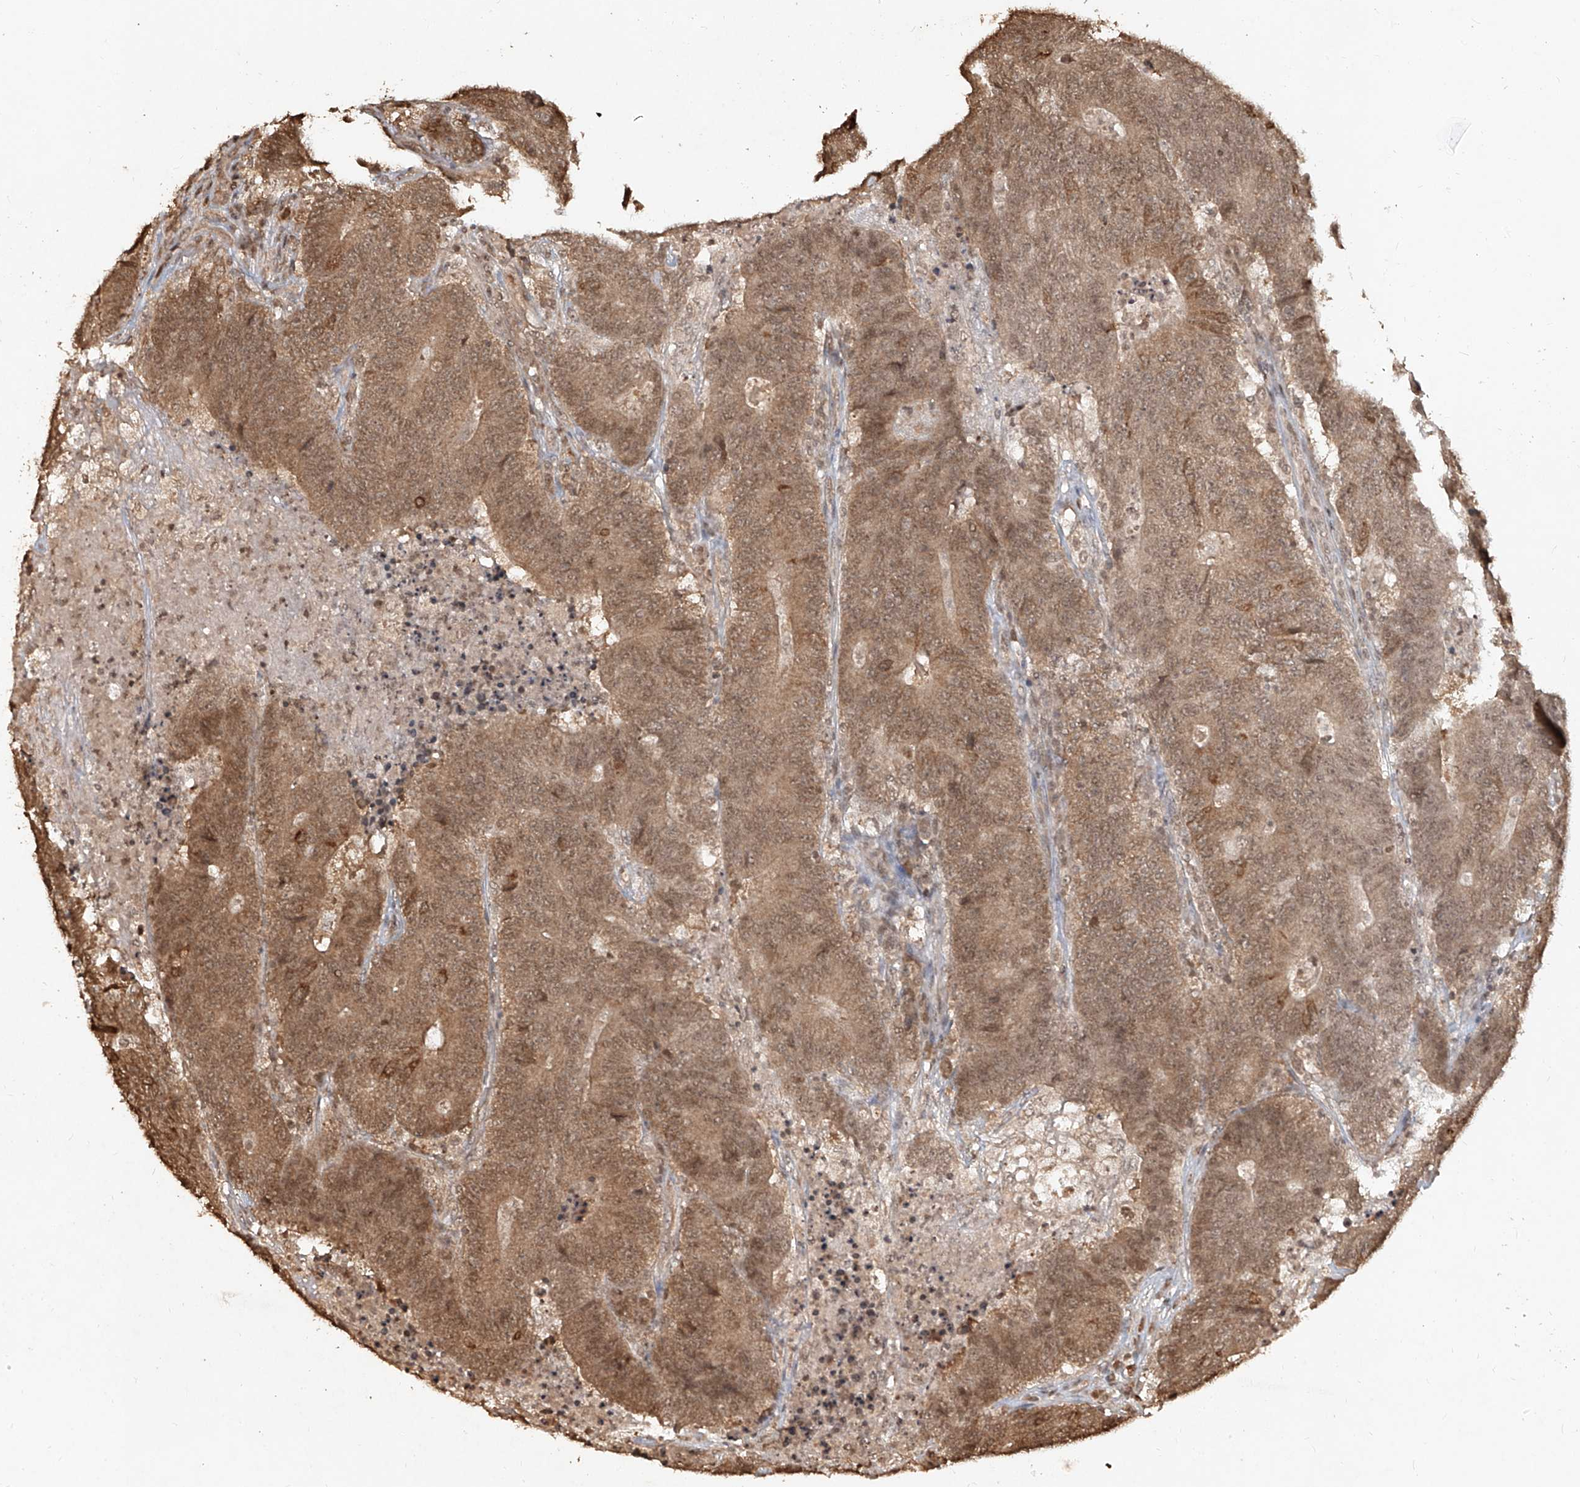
{"staining": {"intensity": "moderate", "quantity": ">75%", "location": "cytoplasmic/membranous,nuclear"}, "tissue": "colorectal cancer", "cell_type": "Tumor cells", "image_type": "cancer", "snomed": [{"axis": "morphology", "description": "Normal tissue, NOS"}, {"axis": "morphology", "description": "Adenocarcinoma, NOS"}, {"axis": "topography", "description": "Colon"}], "caption": "A brown stain labels moderate cytoplasmic/membranous and nuclear positivity of a protein in adenocarcinoma (colorectal) tumor cells.", "gene": "UBE2K", "patient": {"sex": "female", "age": 75}}